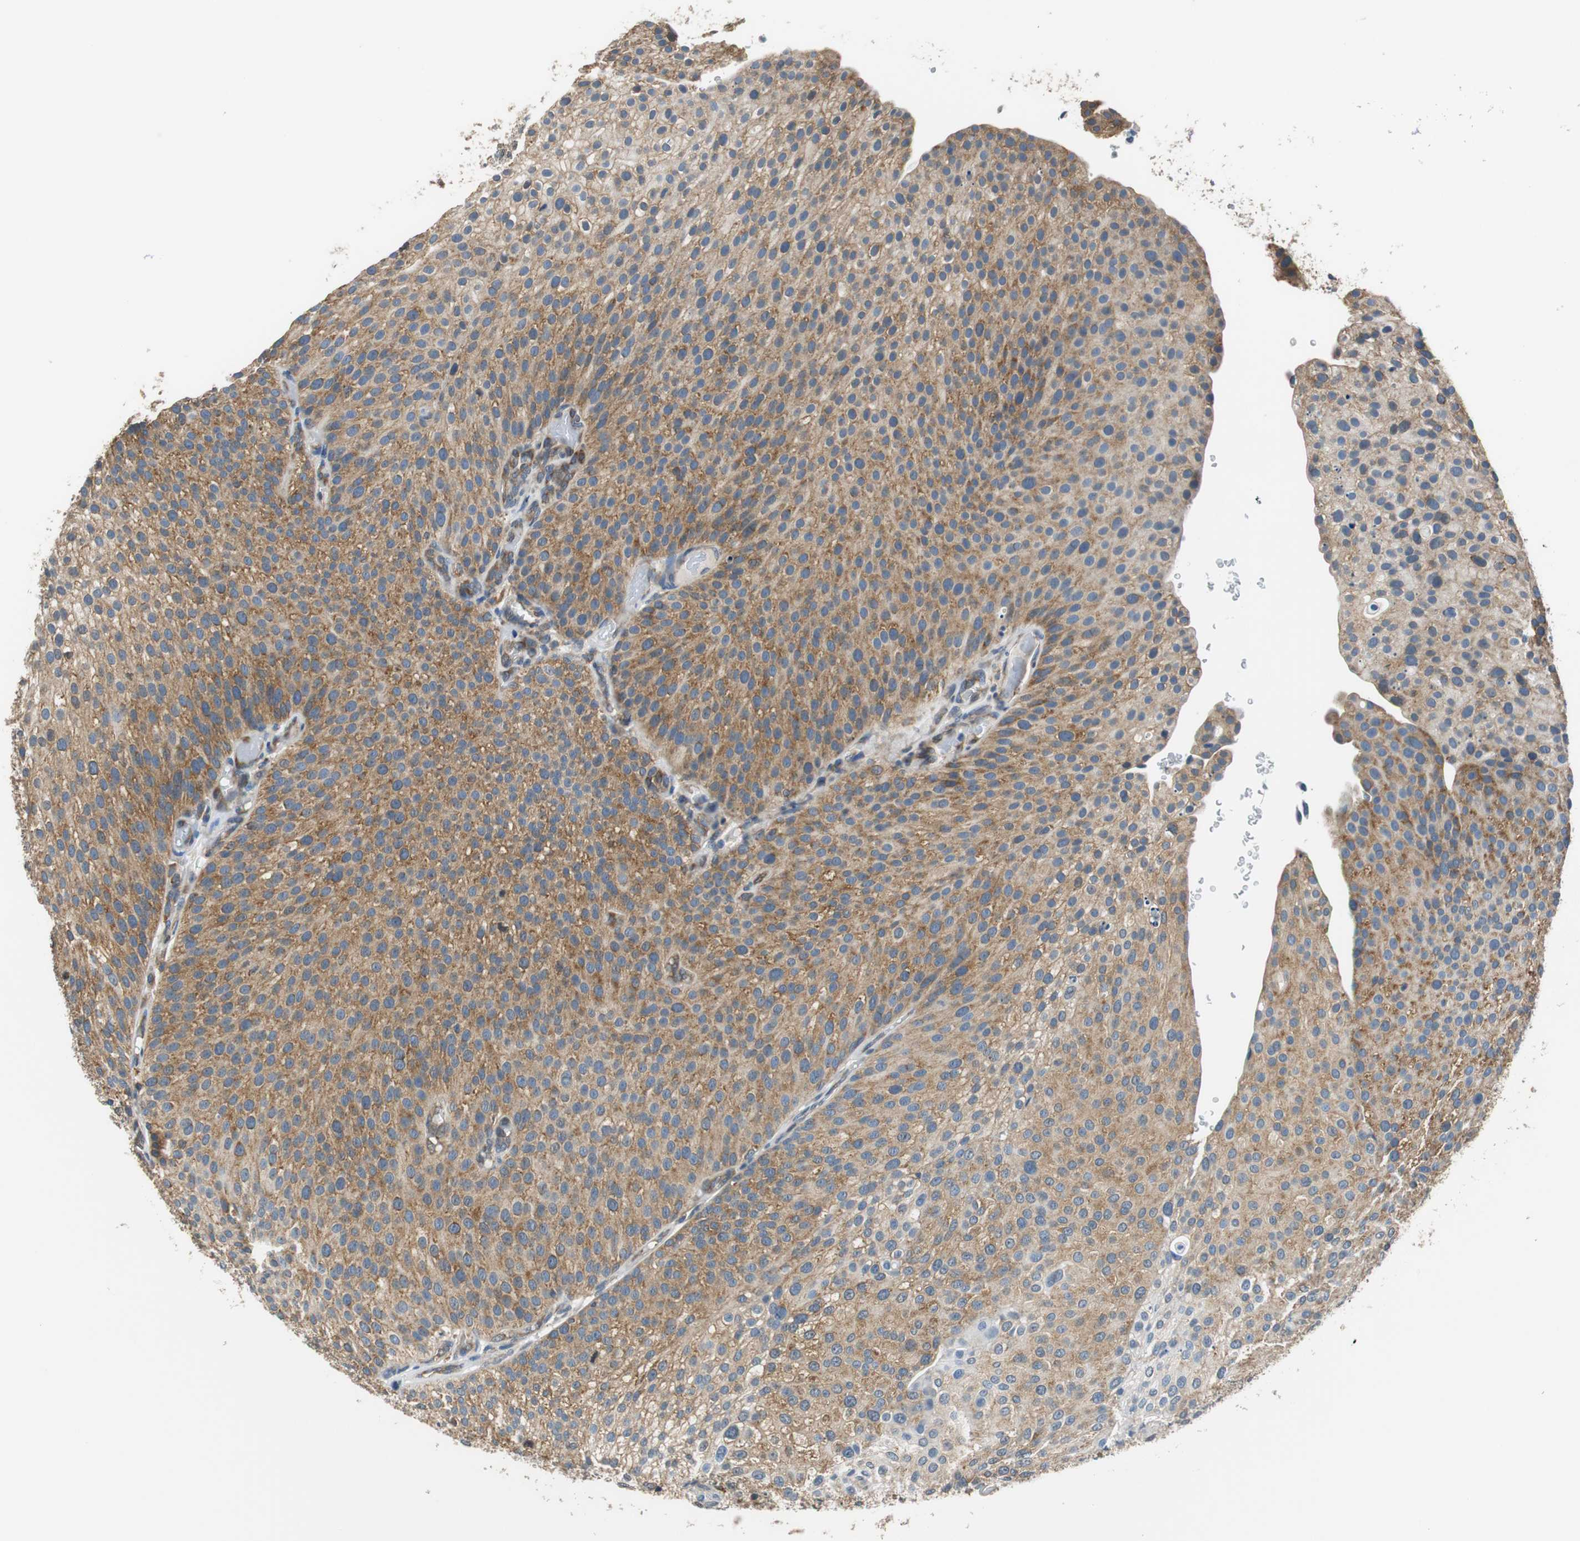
{"staining": {"intensity": "moderate", "quantity": ">75%", "location": "cytoplasmic/membranous"}, "tissue": "urothelial cancer", "cell_type": "Tumor cells", "image_type": "cancer", "snomed": [{"axis": "morphology", "description": "Urothelial carcinoma, Low grade"}, {"axis": "topography", "description": "Smooth muscle"}, {"axis": "topography", "description": "Urinary bladder"}], "caption": "DAB (3,3'-diaminobenzidine) immunohistochemical staining of human urothelial carcinoma (low-grade) shows moderate cytoplasmic/membranous protein expression in about >75% of tumor cells.", "gene": "CNOT3", "patient": {"sex": "male", "age": 60}}